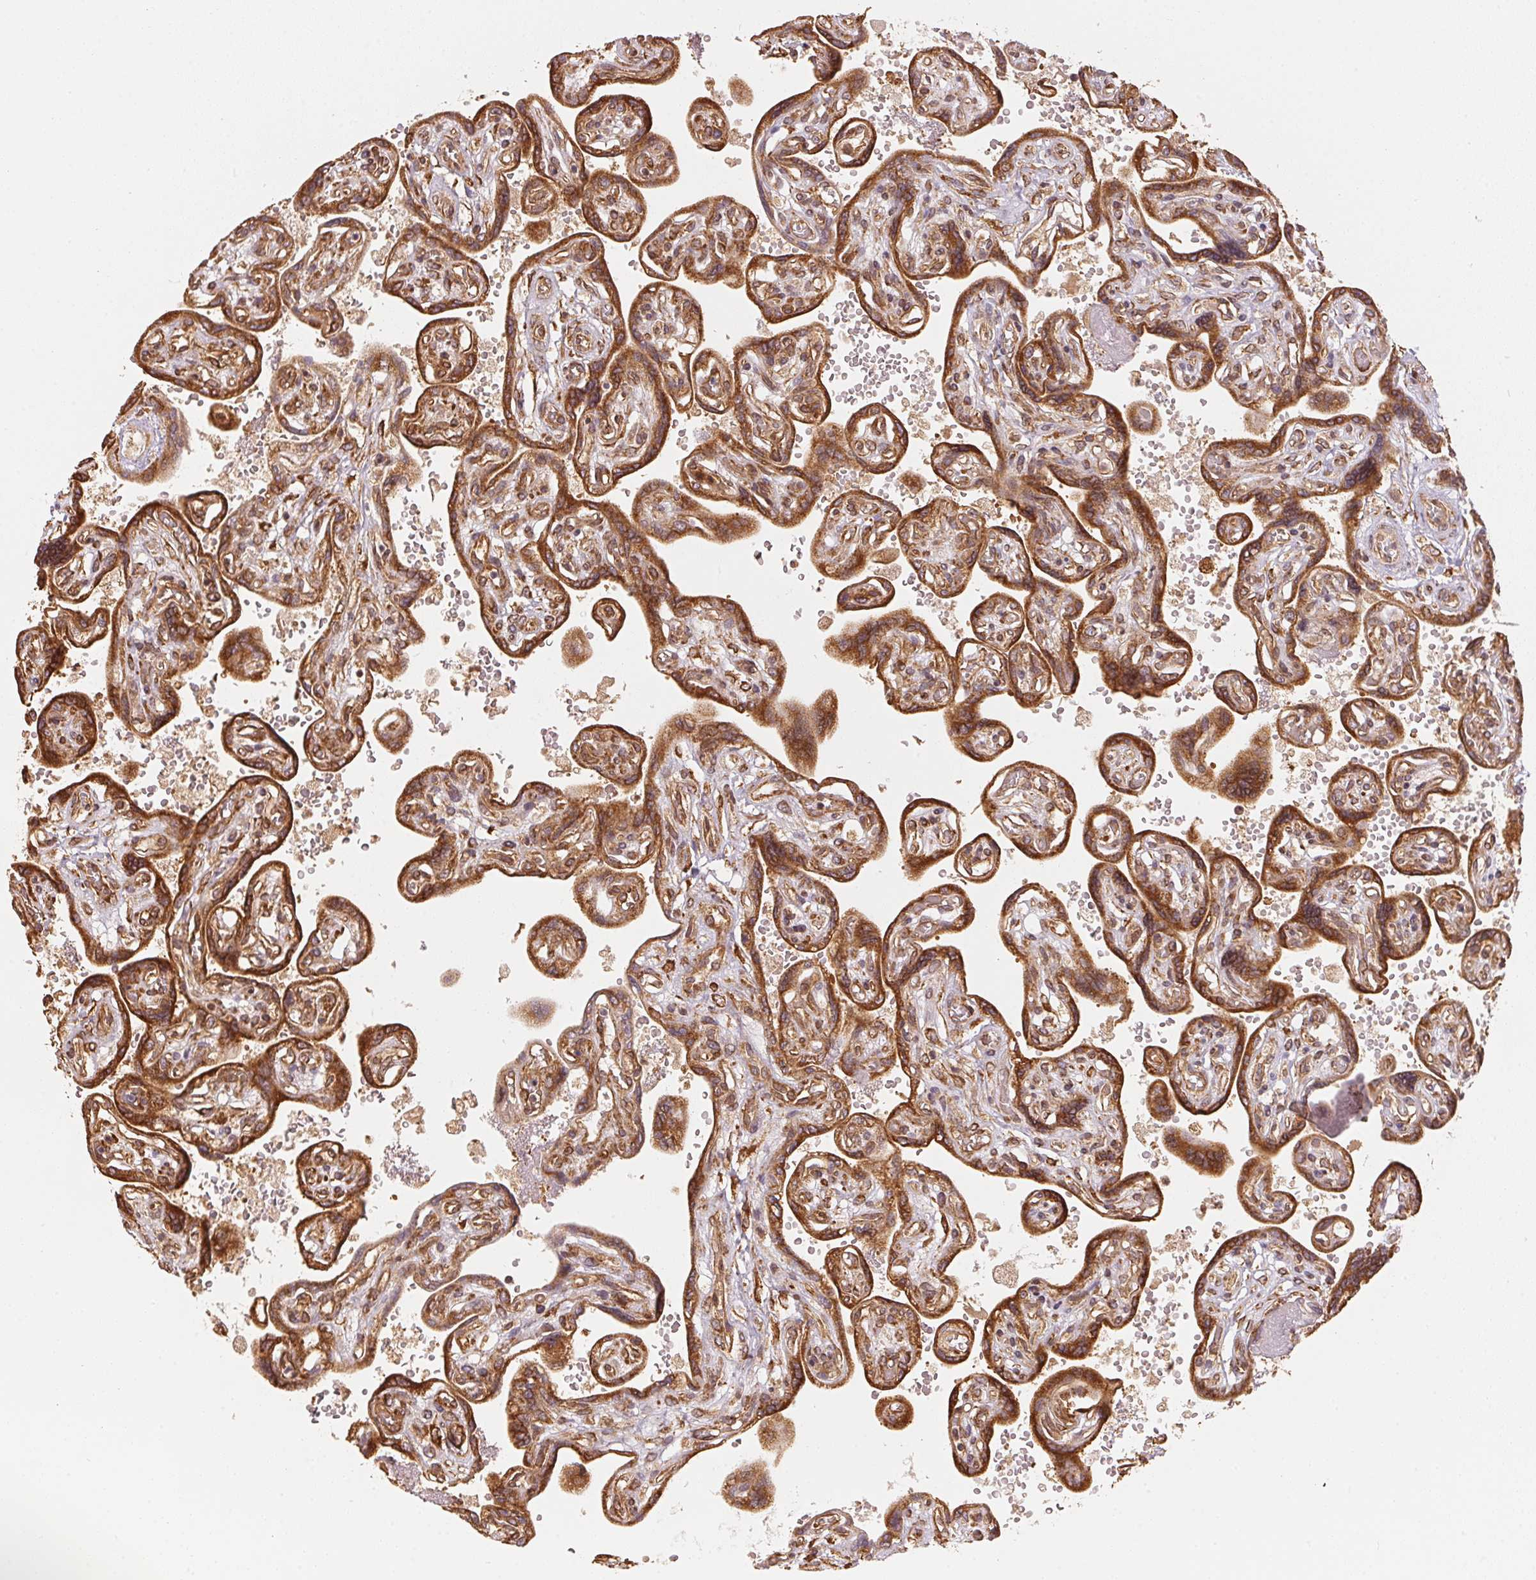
{"staining": {"intensity": "moderate", "quantity": ">75%", "location": "cytoplasmic/membranous"}, "tissue": "placenta", "cell_type": "Decidual cells", "image_type": "normal", "snomed": [{"axis": "morphology", "description": "Normal tissue, NOS"}, {"axis": "topography", "description": "Placenta"}], "caption": "Immunohistochemistry (IHC) (DAB) staining of normal placenta shows moderate cytoplasmic/membranous protein expression in about >75% of decidual cells.", "gene": "STRN4", "patient": {"sex": "female", "age": 32}}